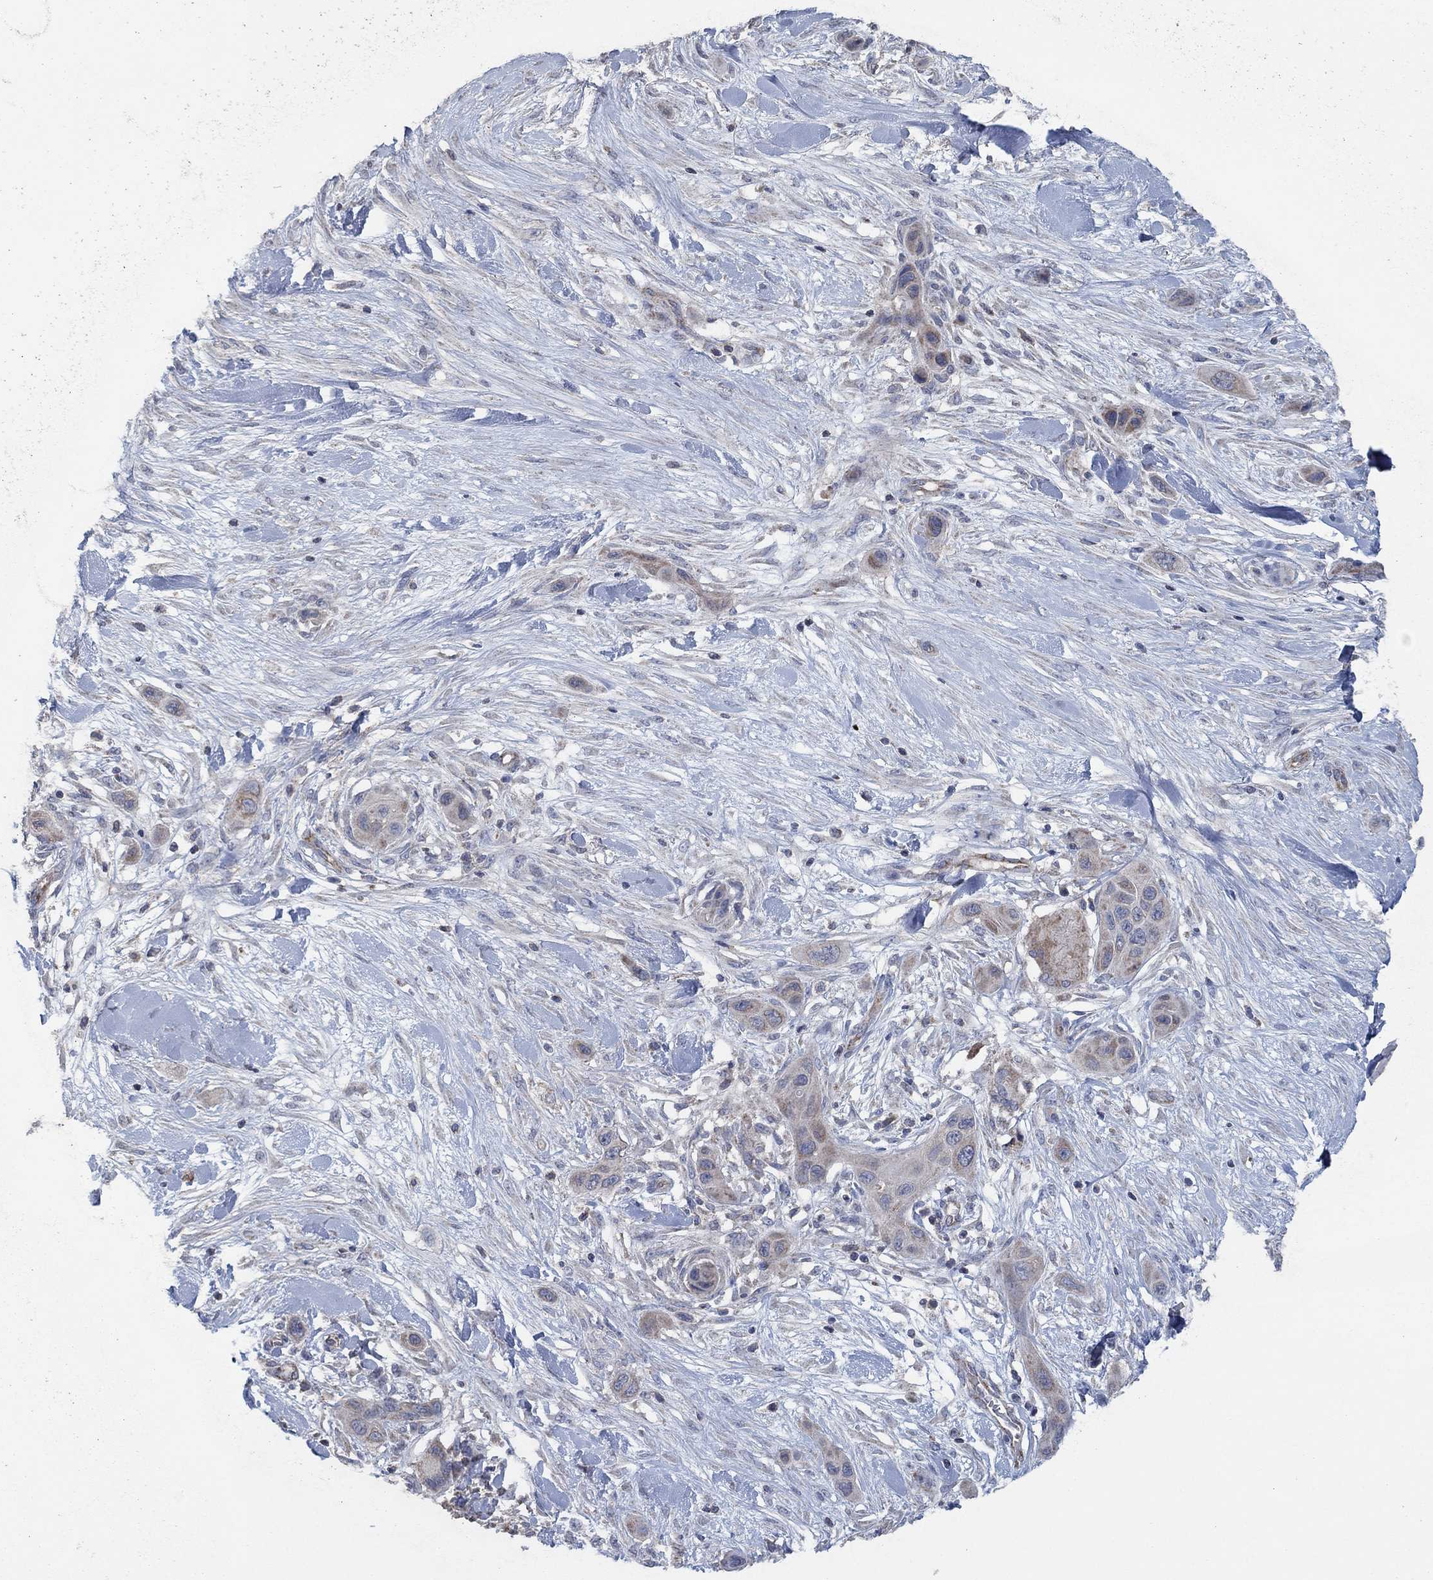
{"staining": {"intensity": "weak", "quantity": "25%-75%", "location": "cytoplasmic/membranous"}, "tissue": "skin cancer", "cell_type": "Tumor cells", "image_type": "cancer", "snomed": [{"axis": "morphology", "description": "Squamous cell carcinoma, NOS"}, {"axis": "topography", "description": "Skin"}], "caption": "This photomicrograph shows immunohistochemistry staining of human skin squamous cell carcinoma, with low weak cytoplasmic/membranous staining in about 25%-75% of tumor cells.", "gene": "HID1", "patient": {"sex": "male", "age": 79}}